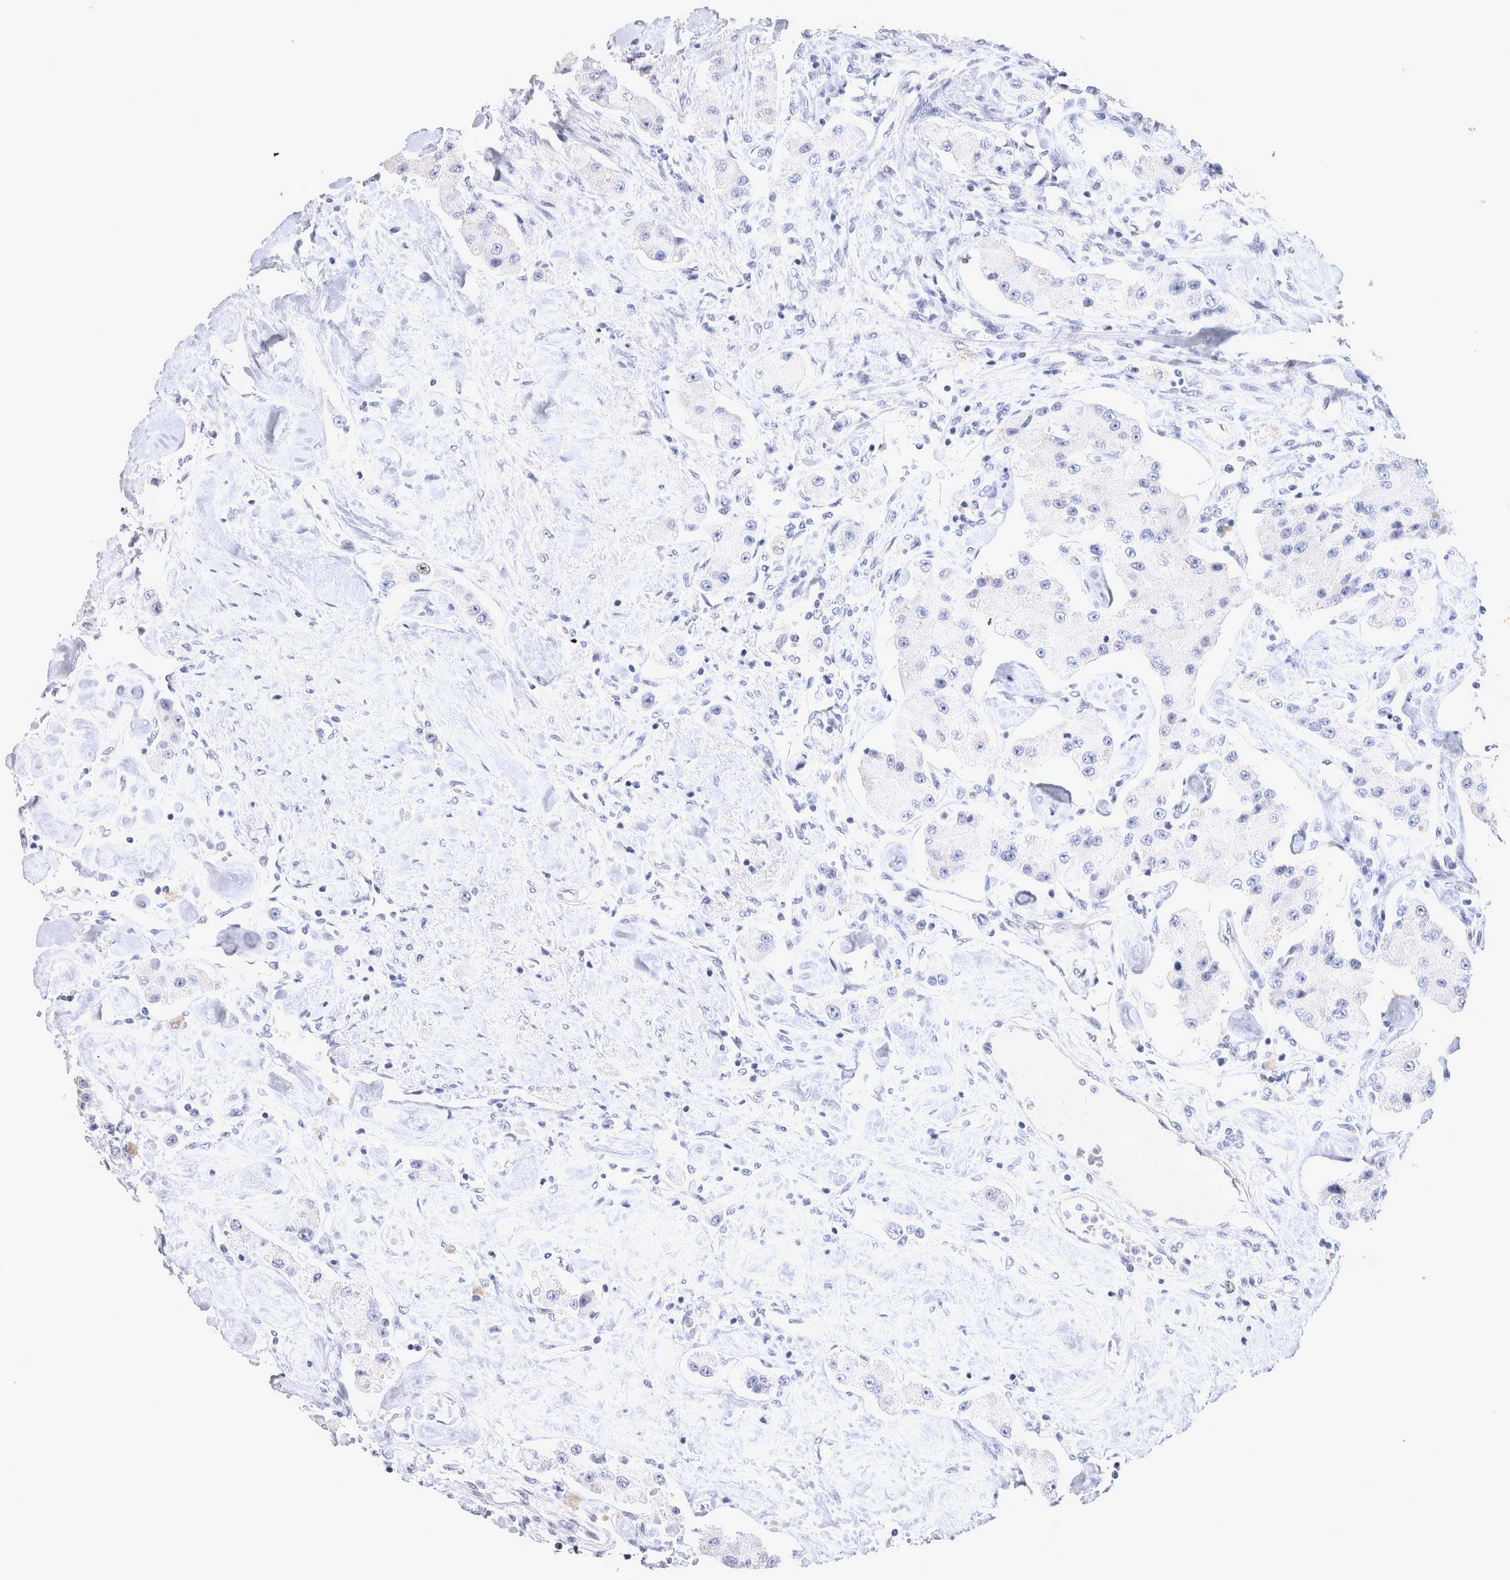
{"staining": {"intensity": "negative", "quantity": "none", "location": "none"}, "tissue": "carcinoid", "cell_type": "Tumor cells", "image_type": "cancer", "snomed": [{"axis": "morphology", "description": "Carcinoid, malignant, NOS"}, {"axis": "topography", "description": "Pancreas"}], "caption": "This photomicrograph is of carcinoid stained with IHC to label a protein in brown with the nuclei are counter-stained blue. There is no staining in tumor cells. (Immunohistochemistry (ihc), brightfield microscopy, high magnification).", "gene": "KIF18B", "patient": {"sex": "male", "age": 41}}